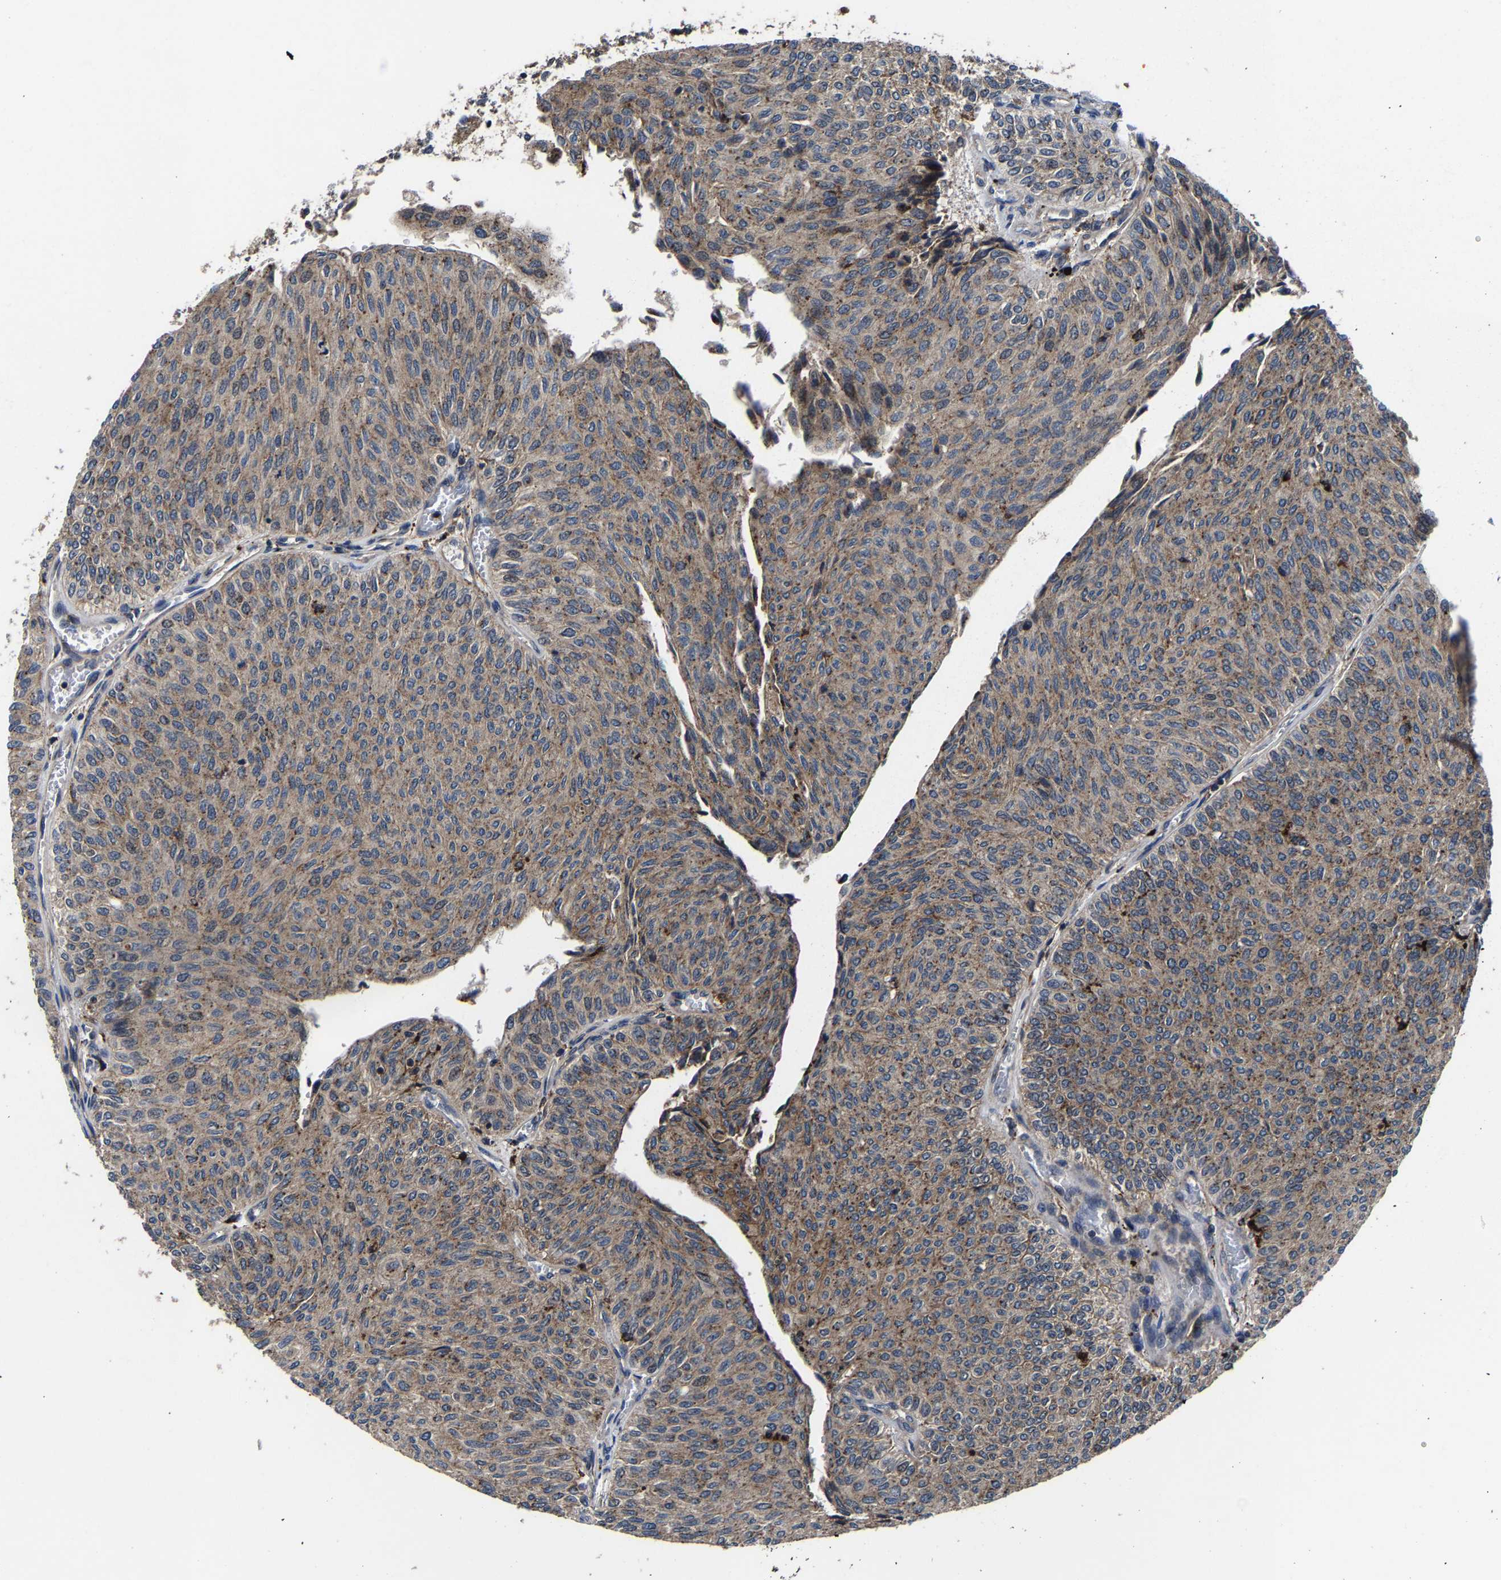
{"staining": {"intensity": "moderate", "quantity": ">75%", "location": "cytoplasmic/membranous"}, "tissue": "urothelial cancer", "cell_type": "Tumor cells", "image_type": "cancer", "snomed": [{"axis": "morphology", "description": "Urothelial carcinoma, Low grade"}, {"axis": "topography", "description": "Urinary bladder"}], "caption": "Low-grade urothelial carcinoma tissue demonstrates moderate cytoplasmic/membranous expression in about >75% of tumor cells, visualized by immunohistochemistry.", "gene": "ZCCHC7", "patient": {"sex": "male", "age": 78}}